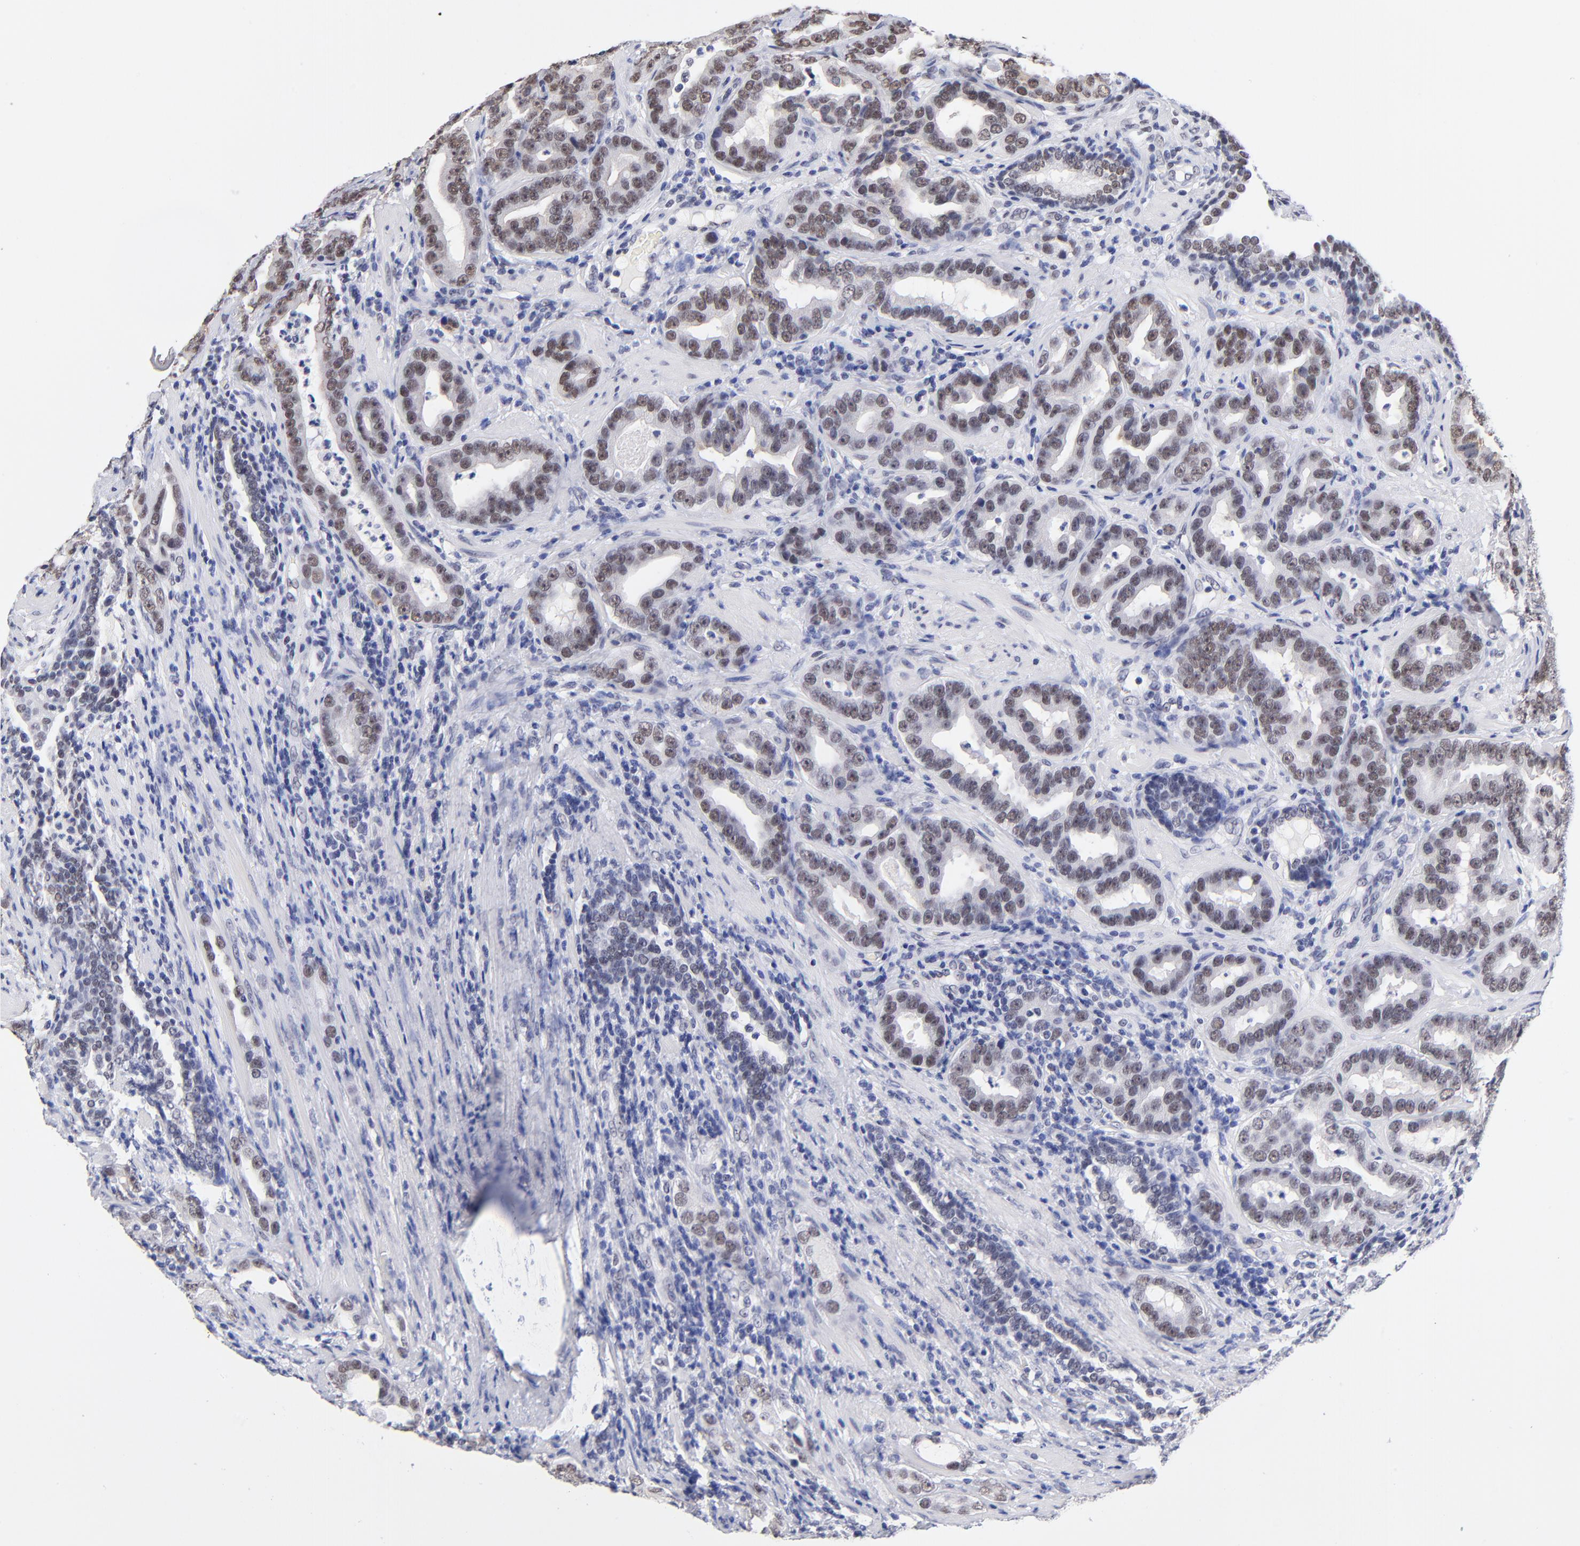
{"staining": {"intensity": "moderate", "quantity": ">75%", "location": "nuclear"}, "tissue": "prostate cancer", "cell_type": "Tumor cells", "image_type": "cancer", "snomed": [{"axis": "morphology", "description": "Adenocarcinoma, Low grade"}, {"axis": "topography", "description": "Prostate"}], "caption": "Brown immunohistochemical staining in low-grade adenocarcinoma (prostate) reveals moderate nuclear positivity in about >75% of tumor cells.", "gene": "ZNF74", "patient": {"sex": "male", "age": 59}}